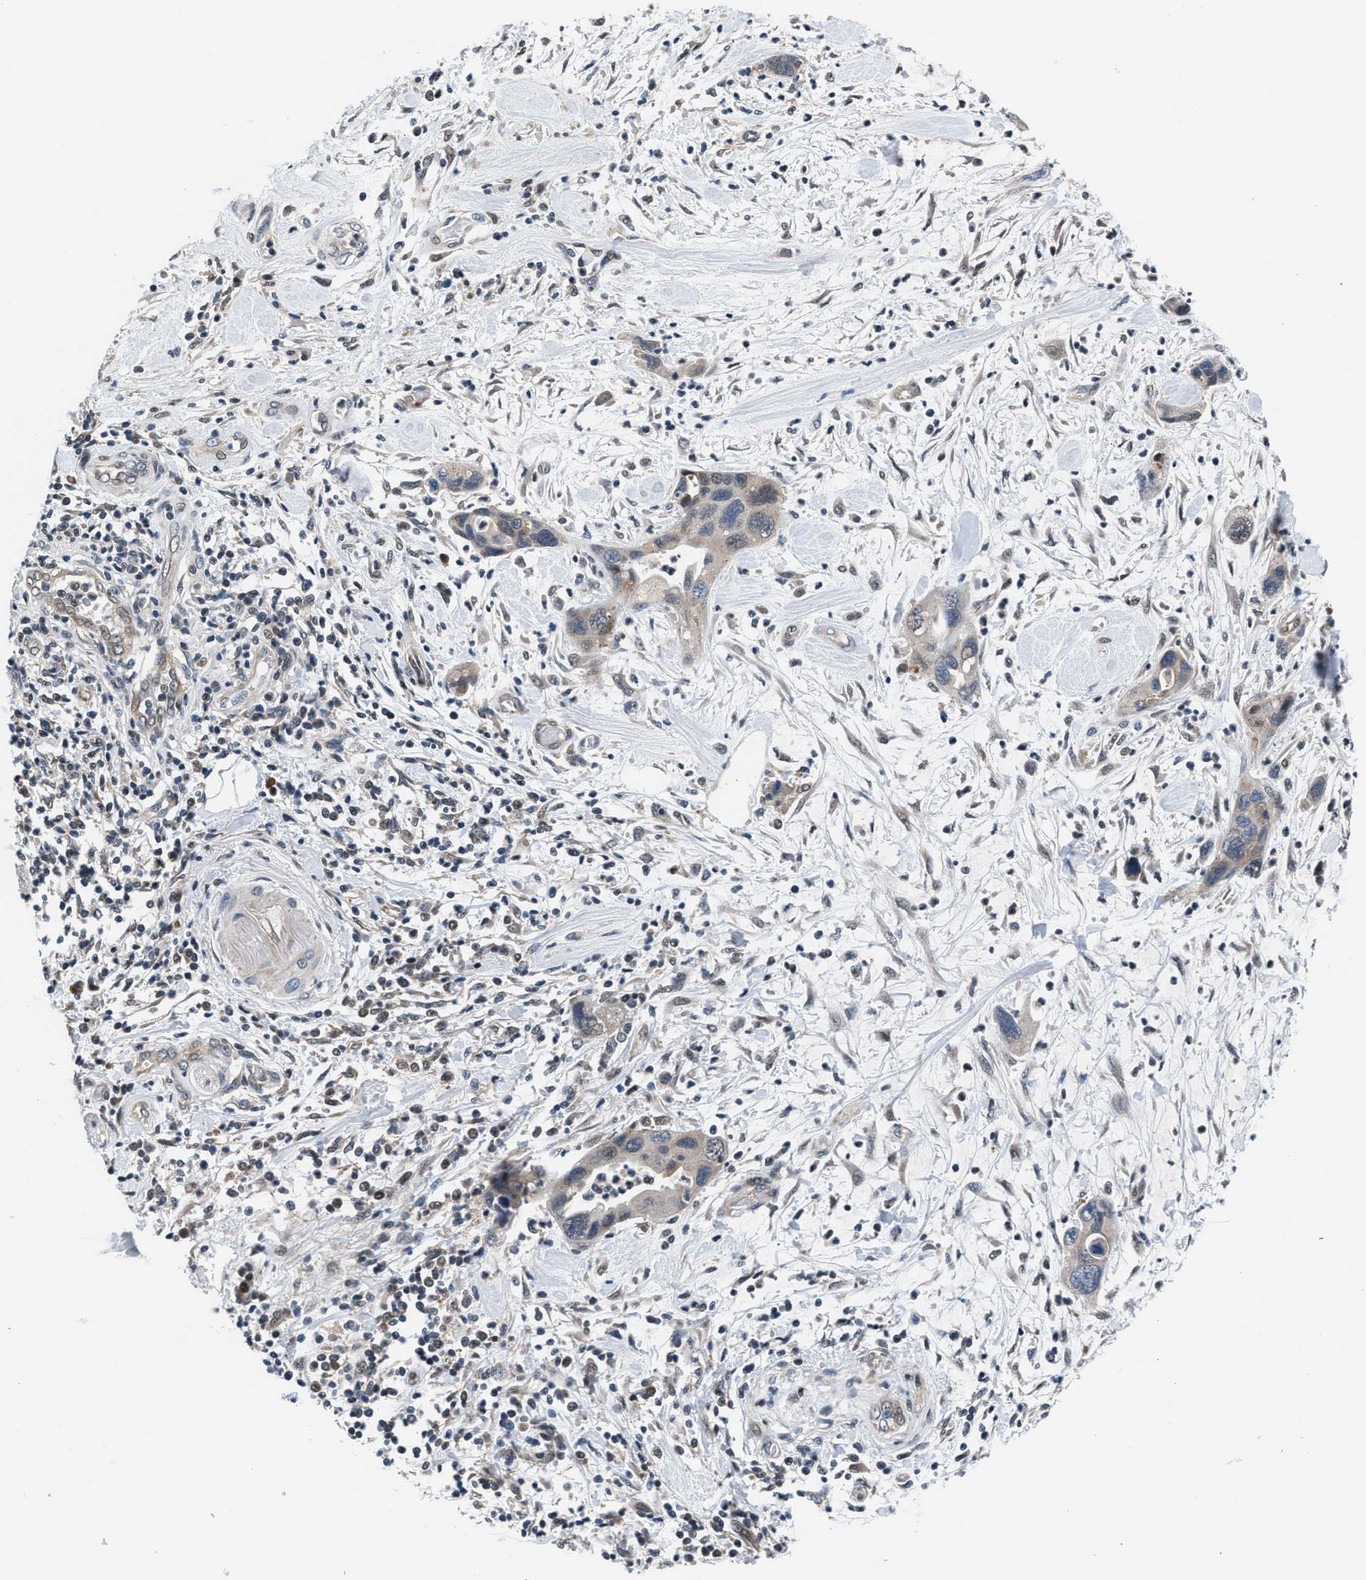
{"staining": {"intensity": "negative", "quantity": "none", "location": "none"}, "tissue": "pancreatic cancer", "cell_type": "Tumor cells", "image_type": "cancer", "snomed": [{"axis": "morphology", "description": "Adenocarcinoma, NOS"}, {"axis": "topography", "description": "Pancreas"}], "caption": "The photomicrograph displays no significant positivity in tumor cells of adenocarcinoma (pancreatic).", "gene": "PRPSAP2", "patient": {"sex": "female", "age": 70}}